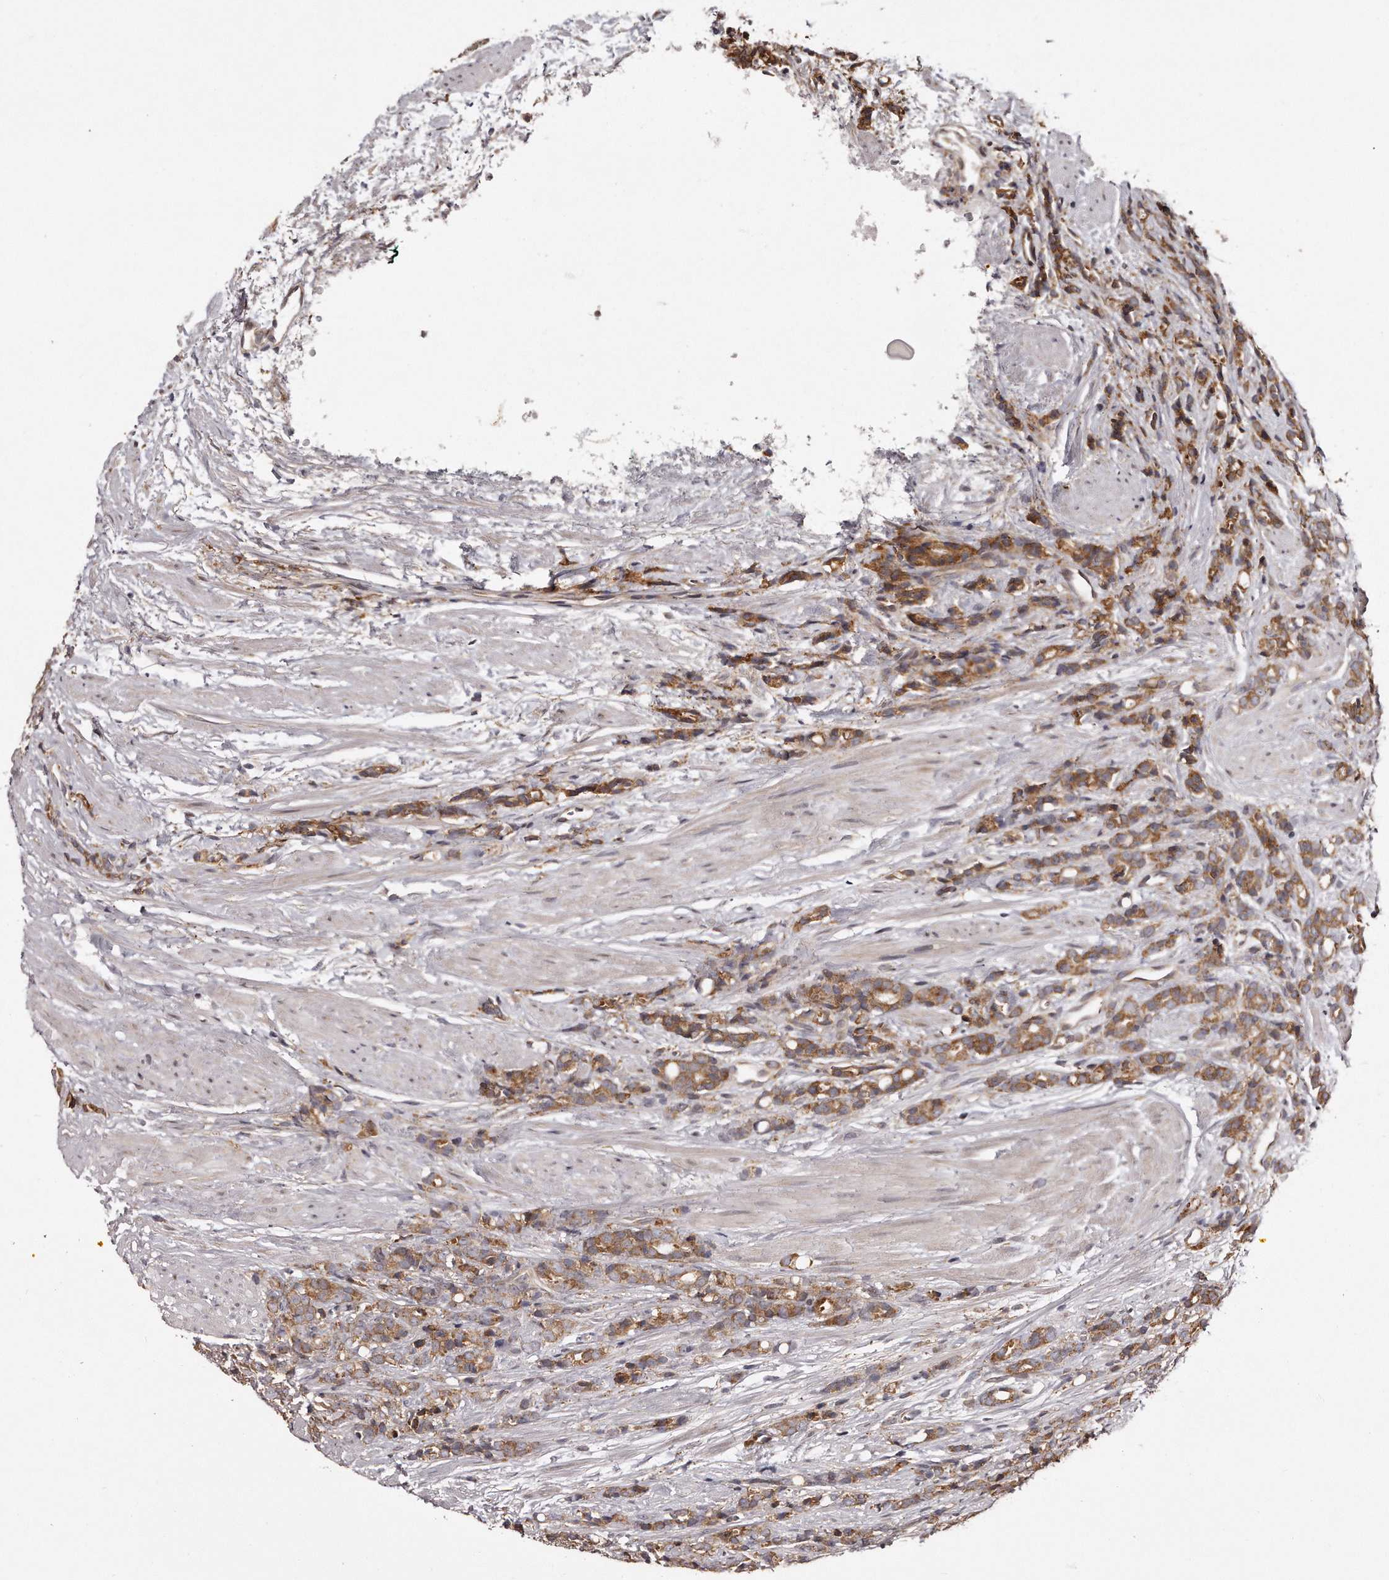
{"staining": {"intensity": "moderate", "quantity": ">75%", "location": "cytoplasmic/membranous"}, "tissue": "prostate cancer", "cell_type": "Tumor cells", "image_type": "cancer", "snomed": [{"axis": "morphology", "description": "Adenocarcinoma, High grade"}, {"axis": "topography", "description": "Prostate"}], "caption": "Protein staining by IHC exhibits moderate cytoplasmic/membranous expression in about >75% of tumor cells in adenocarcinoma (high-grade) (prostate). (DAB = brown stain, brightfield microscopy at high magnification).", "gene": "TRAPPC14", "patient": {"sex": "male", "age": 62}}